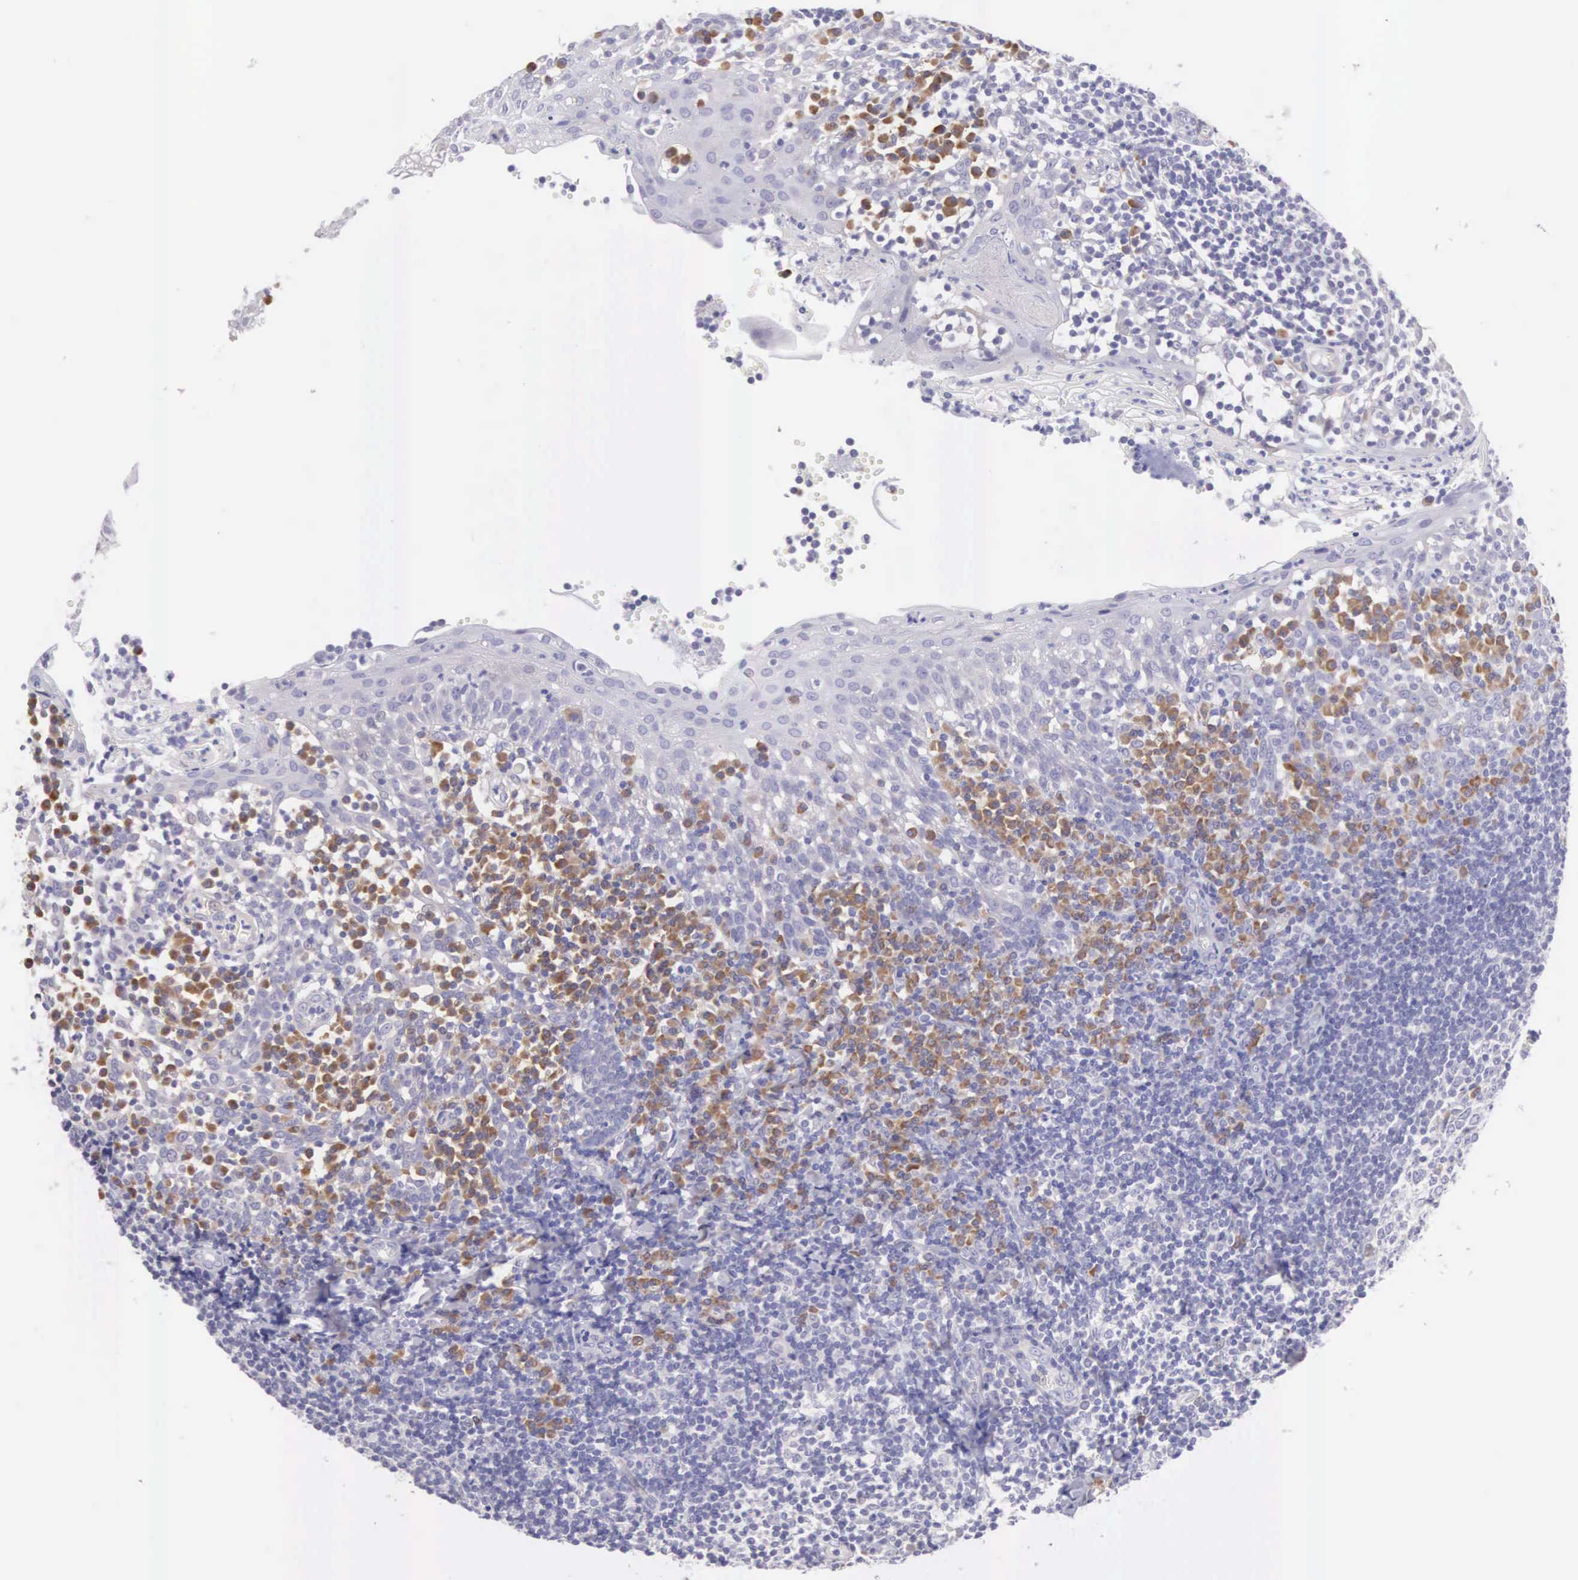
{"staining": {"intensity": "weak", "quantity": "<25%", "location": "cytoplasmic/membranous"}, "tissue": "tonsil", "cell_type": "Germinal center cells", "image_type": "normal", "snomed": [{"axis": "morphology", "description": "Normal tissue, NOS"}, {"axis": "topography", "description": "Tonsil"}], "caption": "High magnification brightfield microscopy of unremarkable tonsil stained with DAB (3,3'-diaminobenzidine) (brown) and counterstained with hematoxylin (blue): germinal center cells show no significant positivity.", "gene": "ARFGAP3", "patient": {"sex": "female", "age": 41}}